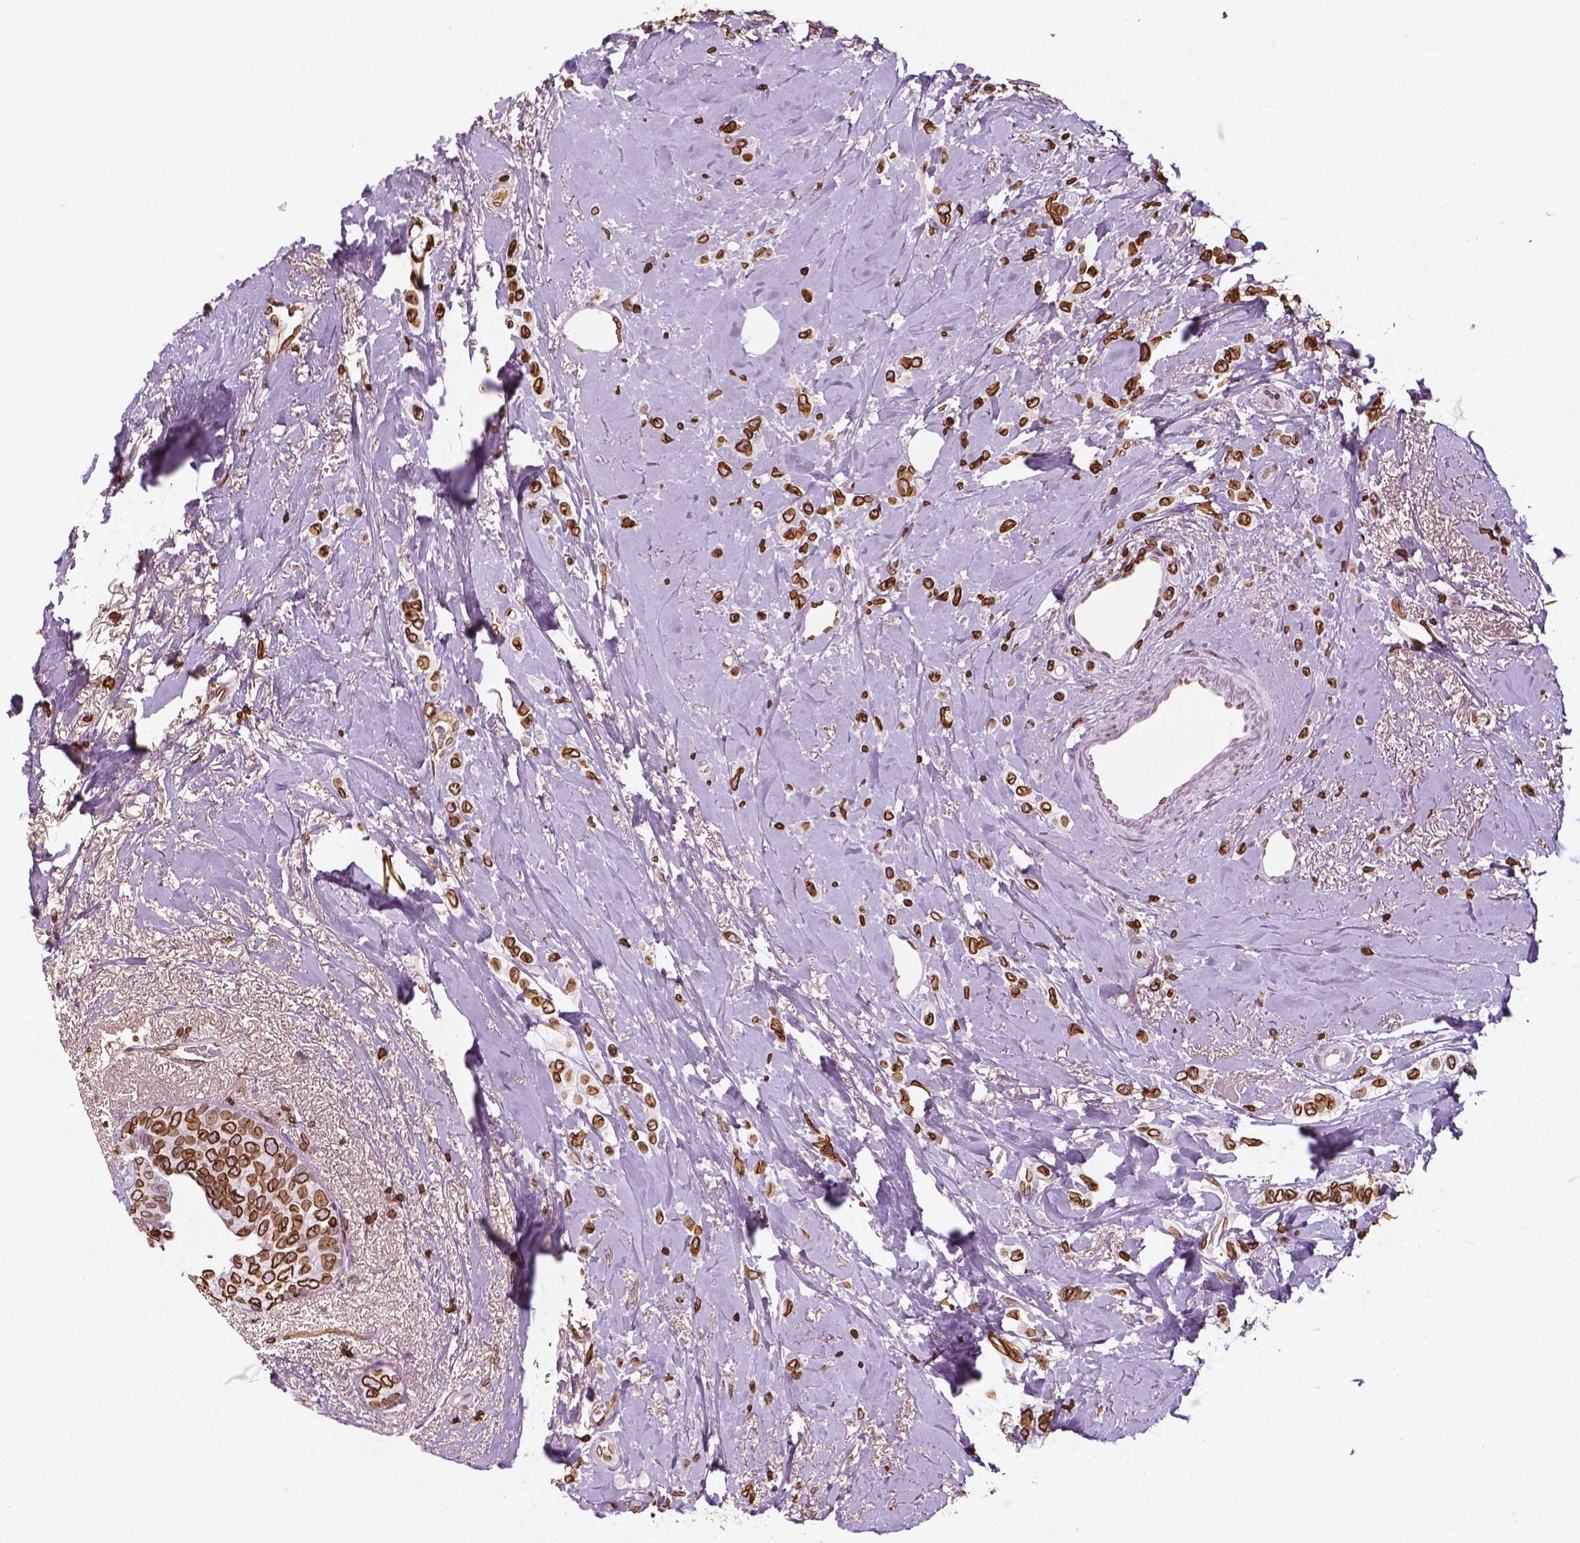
{"staining": {"intensity": "strong", "quantity": ">75%", "location": "cytoplasmic/membranous,nuclear"}, "tissue": "breast cancer", "cell_type": "Tumor cells", "image_type": "cancer", "snomed": [{"axis": "morphology", "description": "Lobular carcinoma"}, {"axis": "topography", "description": "Breast"}], "caption": "A micrograph of human breast lobular carcinoma stained for a protein exhibits strong cytoplasmic/membranous and nuclear brown staining in tumor cells. The protein of interest is shown in brown color, while the nuclei are stained blue.", "gene": "LMNB1", "patient": {"sex": "female", "age": 66}}